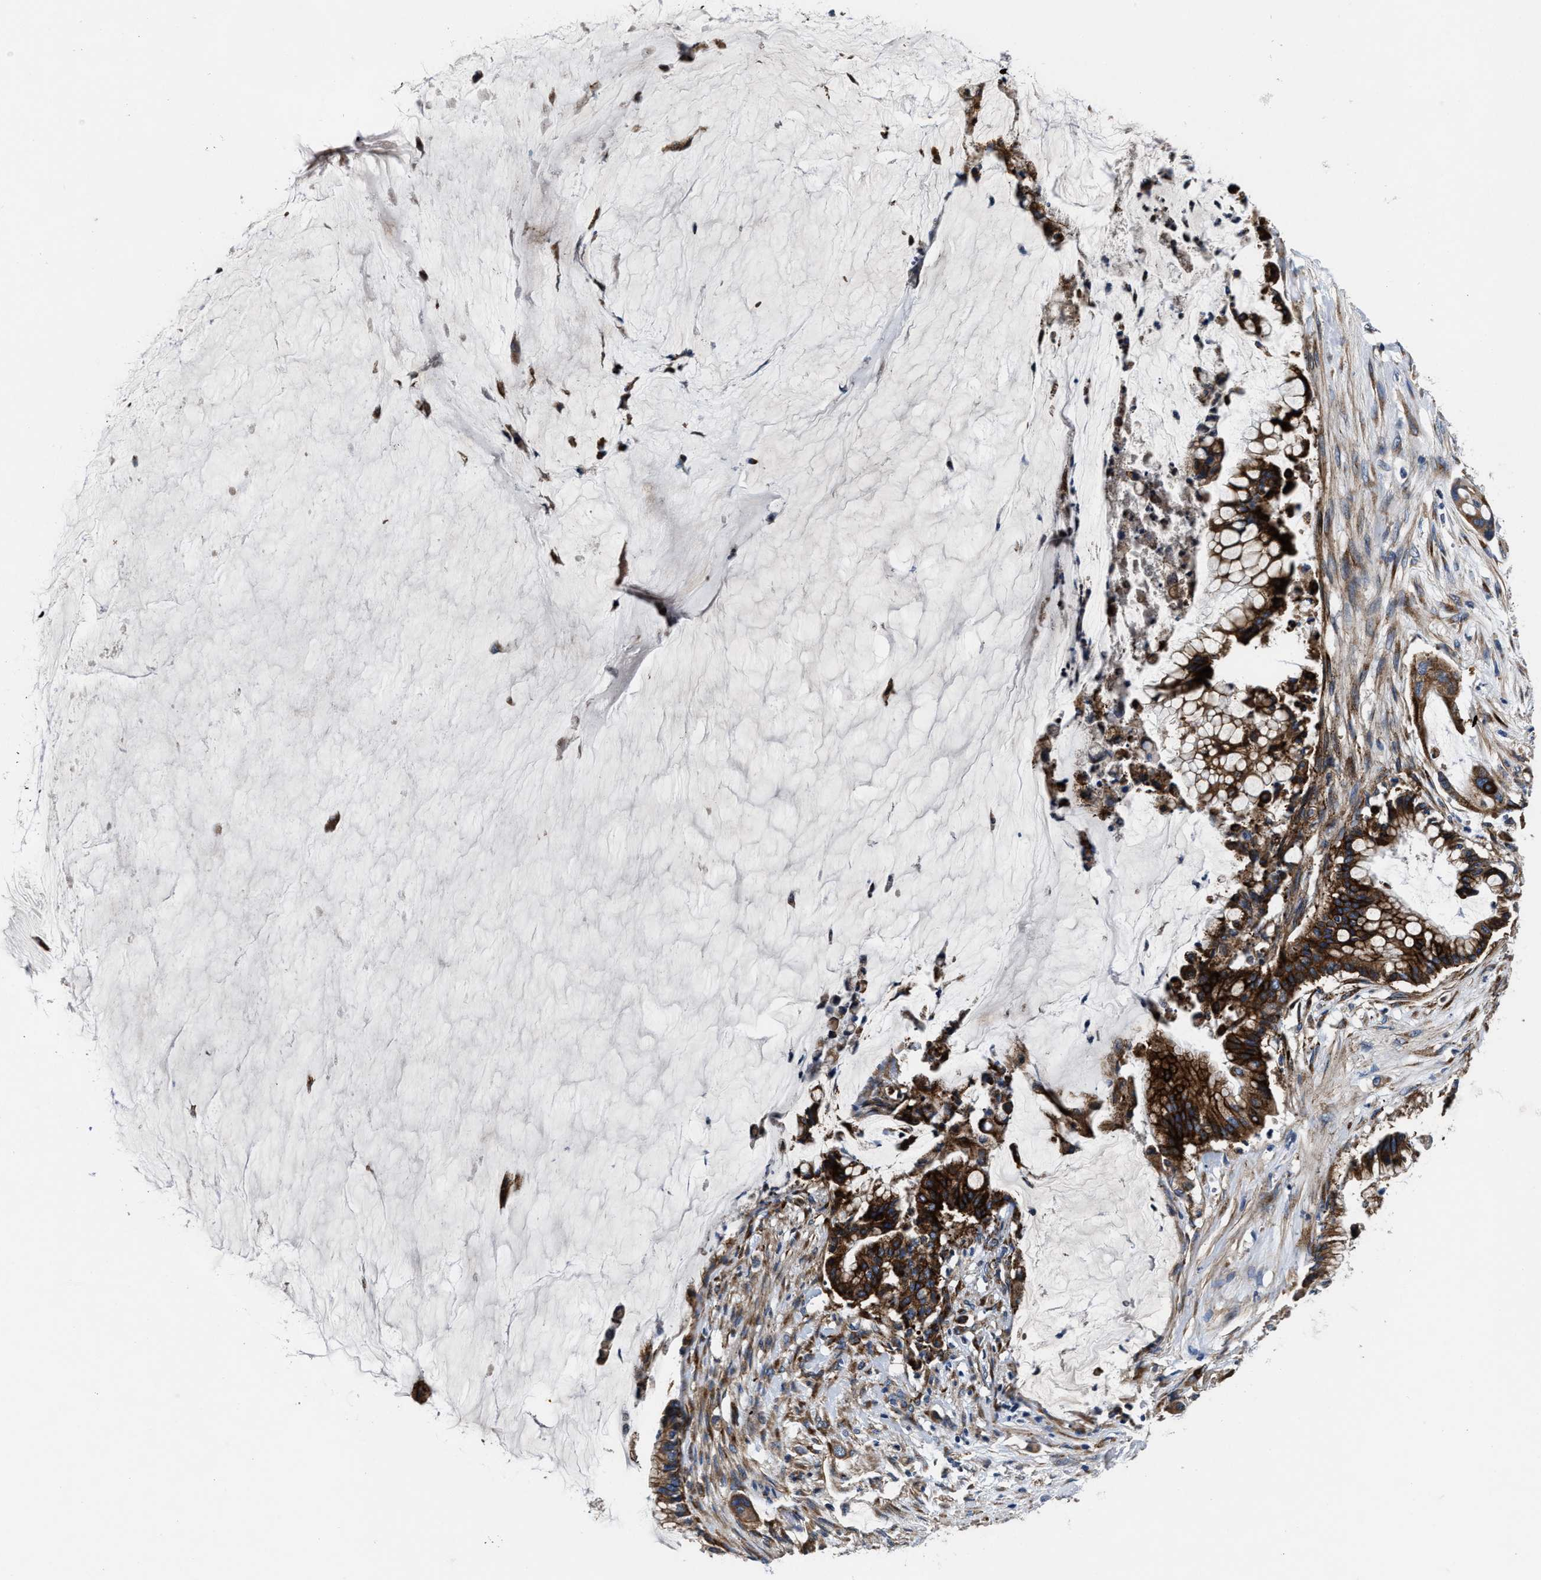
{"staining": {"intensity": "strong", "quantity": ">75%", "location": "cytoplasmic/membranous"}, "tissue": "pancreatic cancer", "cell_type": "Tumor cells", "image_type": "cancer", "snomed": [{"axis": "morphology", "description": "Adenocarcinoma, NOS"}, {"axis": "topography", "description": "Pancreas"}], "caption": "IHC histopathology image of human adenocarcinoma (pancreatic) stained for a protein (brown), which shows high levels of strong cytoplasmic/membranous staining in about >75% of tumor cells.", "gene": "SLC12A2", "patient": {"sex": "male", "age": 41}}